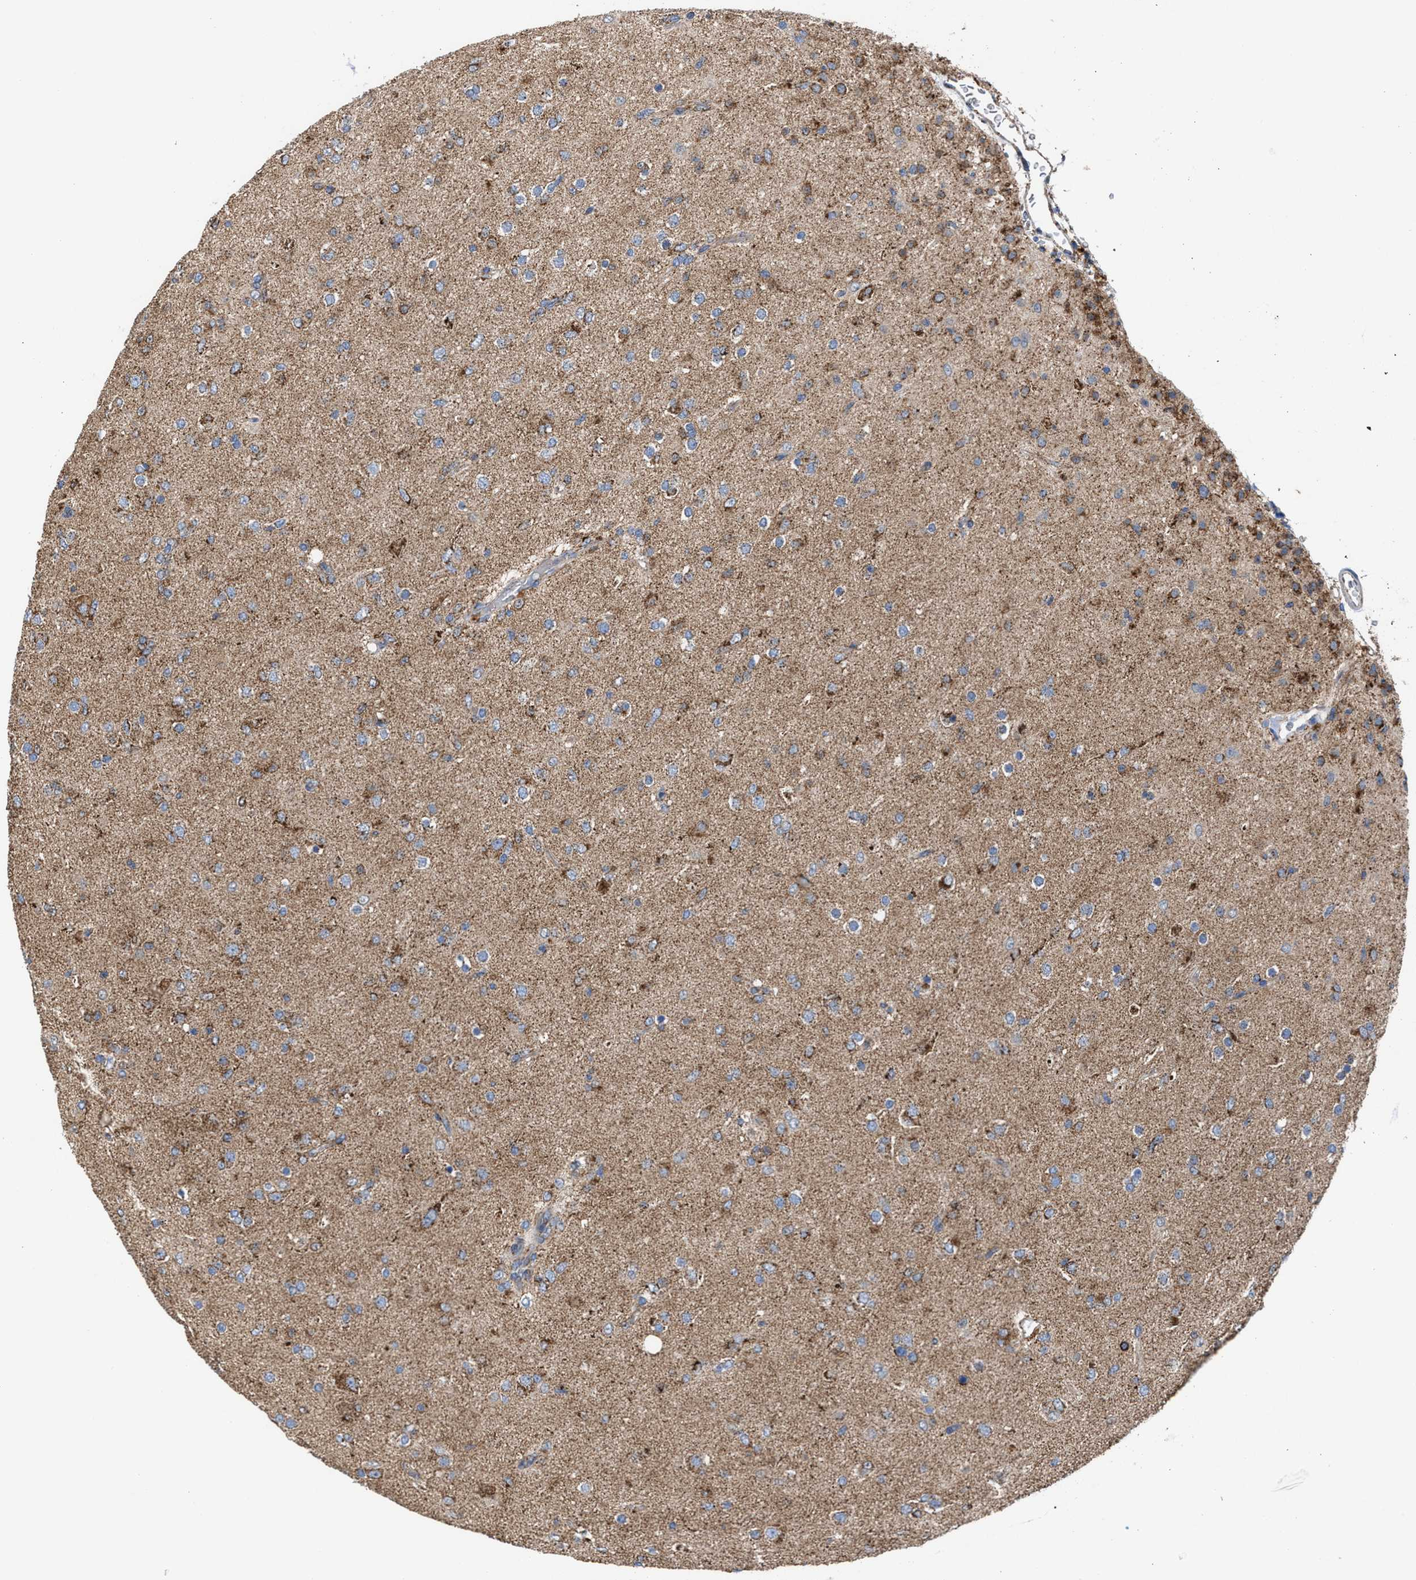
{"staining": {"intensity": "moderate", "quantity": "25%-75%", "location": "cytoplasmic/membranous"}, "tissue": "glioma", "cell_type": "Tumor cells", "image_type": "cancer", "snomed": [{"axis": "morphology", "description": "Glioma, malignant, Low grade"}, {"axis": "topography", "description": "Brain"}], "caption": "The photomicrograph shows a brown stain indicating the presence of a protein in the cytoplasmic/membranous of tumor cells in malignant glioma (low-grade).", "gene": "MECR", "patient": {"sex": "male", "age": 65}}